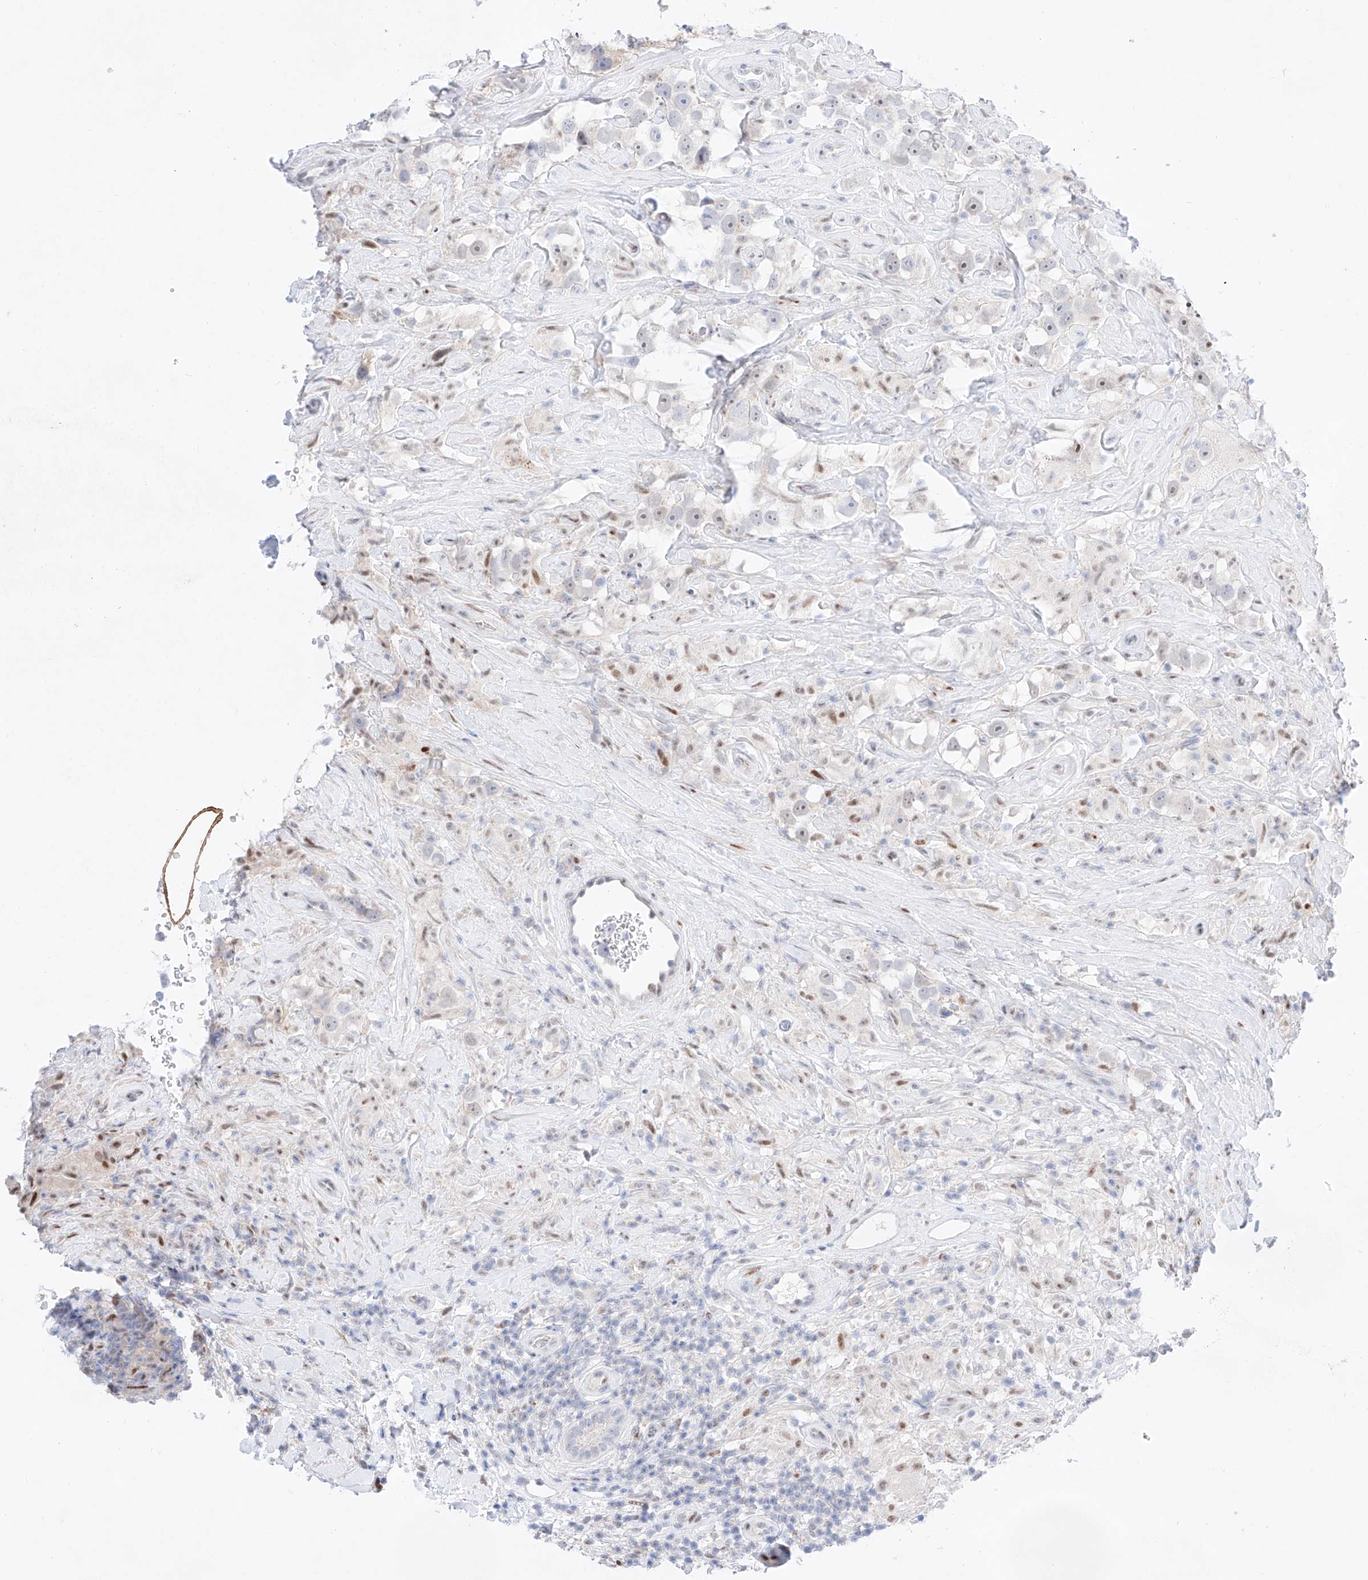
{"staining": {"intensity": "moderate", "quantity": "<25%", "location": "nuclear"}, "tissue": "testis cancer", "cell_type": "Tumor cells", "image_type": "cancer", "snomed": [{"axis": "morphology", "description": "Seminoma, NOS"}, {"axis": "topography", "description": "Testis"}], "caption": "Tumor cells demonstrate low levels of moderate nuclear expression in about <25% of cells in testis seminoma. Nuclei are stained in blue.", "gene": "NT5C3B", "patient": {"sex": "male", "age": 49}}